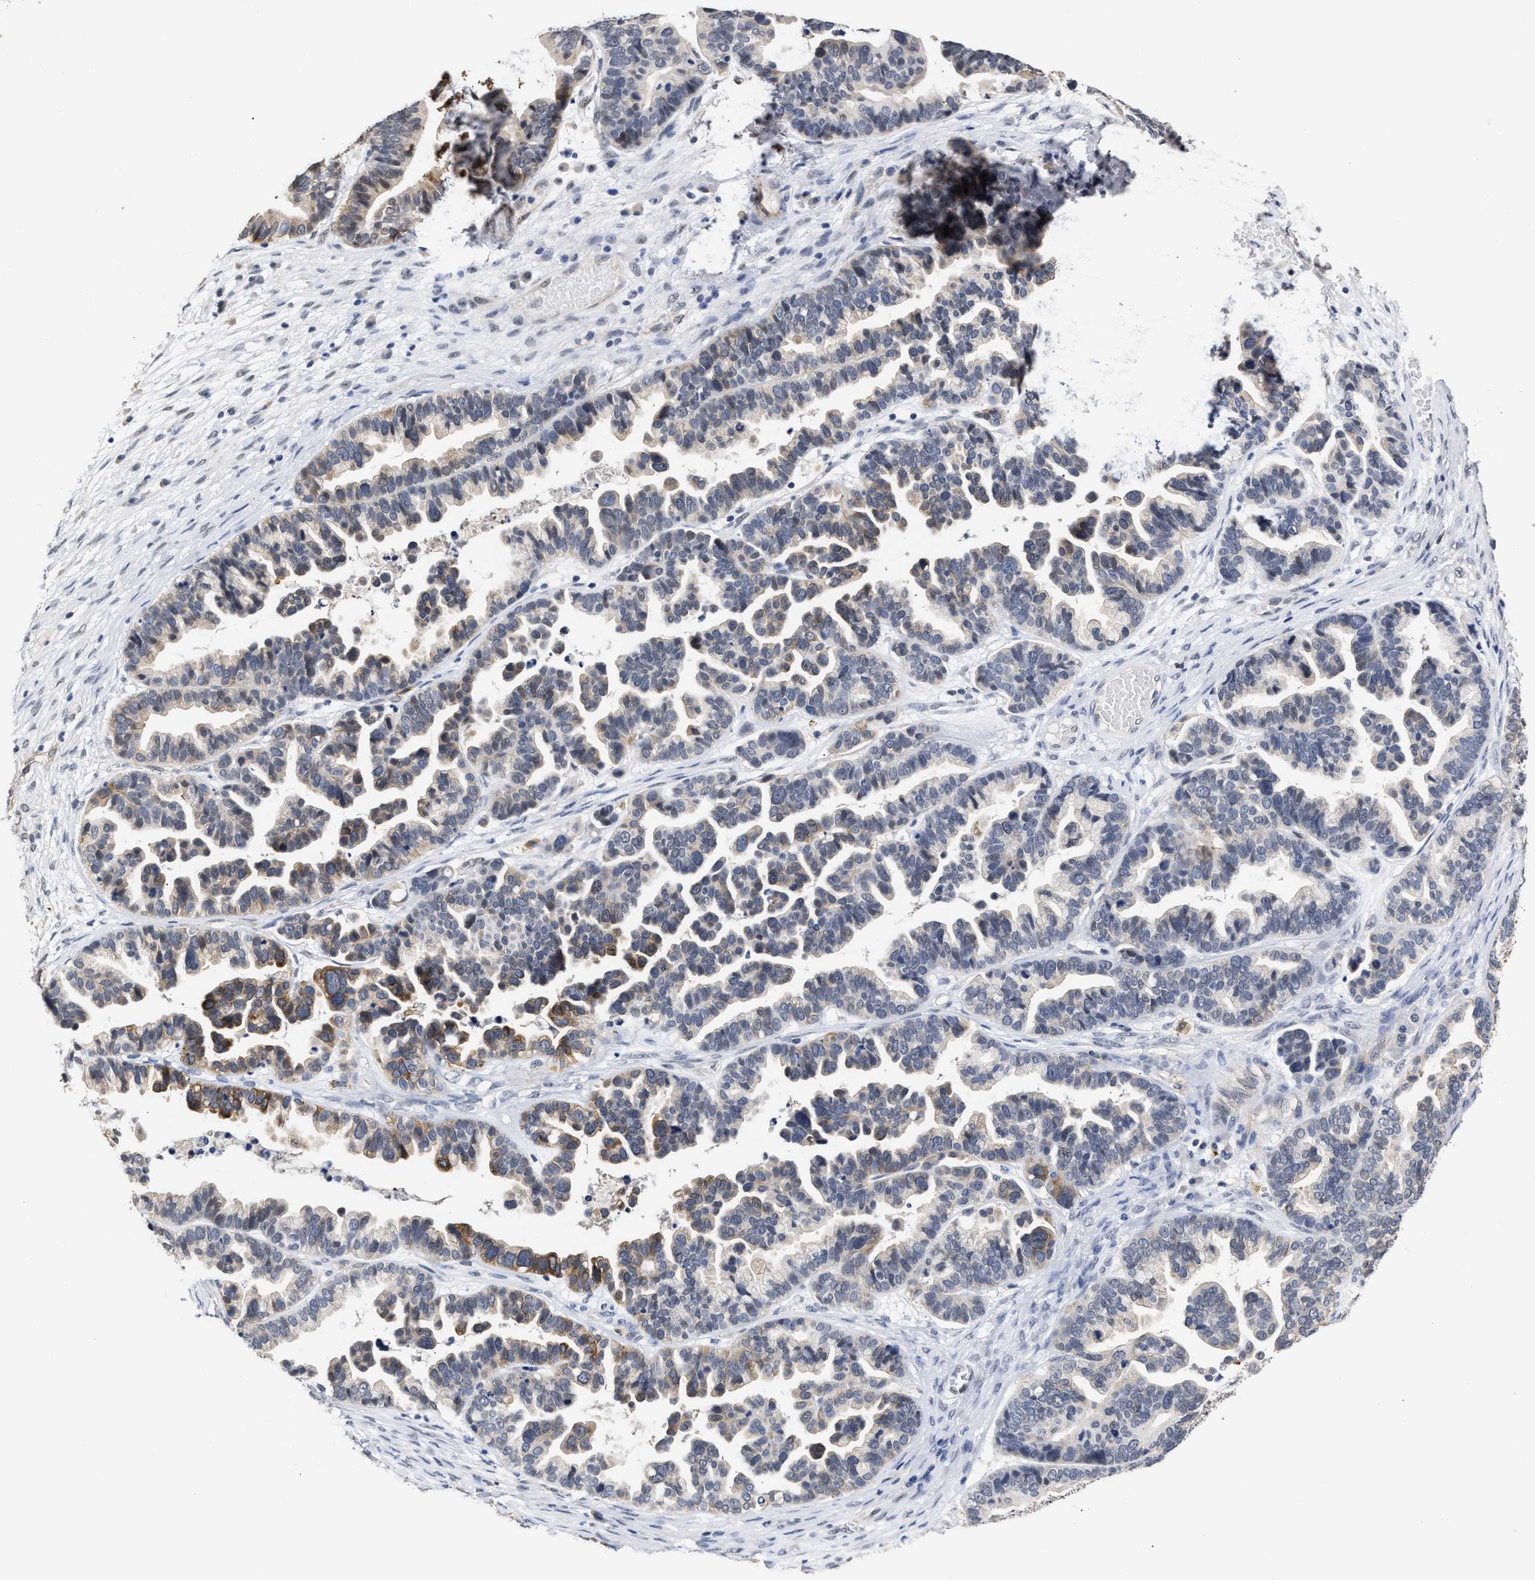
{"staining": {"intensity": "moderate", "quantity": "<25%", "location": "cytoplasmic/membranous"}, "tissue": "ovarian cancer", "cell_type": "Tumor cells", "image_type": "cancer", "snomed": [{"axis": "morphology", "description": "Cystadenocarcinoma, serous, NOS"}, {"axis": "topography", "description": "Ovary"}], "caption": "Protein expression analysis of ovarian serous cystadenocarcinoma displays moderate cytoplasmic/membranous positivity in approximately <25% of tumor cells.", "gene": "AHNAK2", "patient": {"sex": "female", "age": 56}}